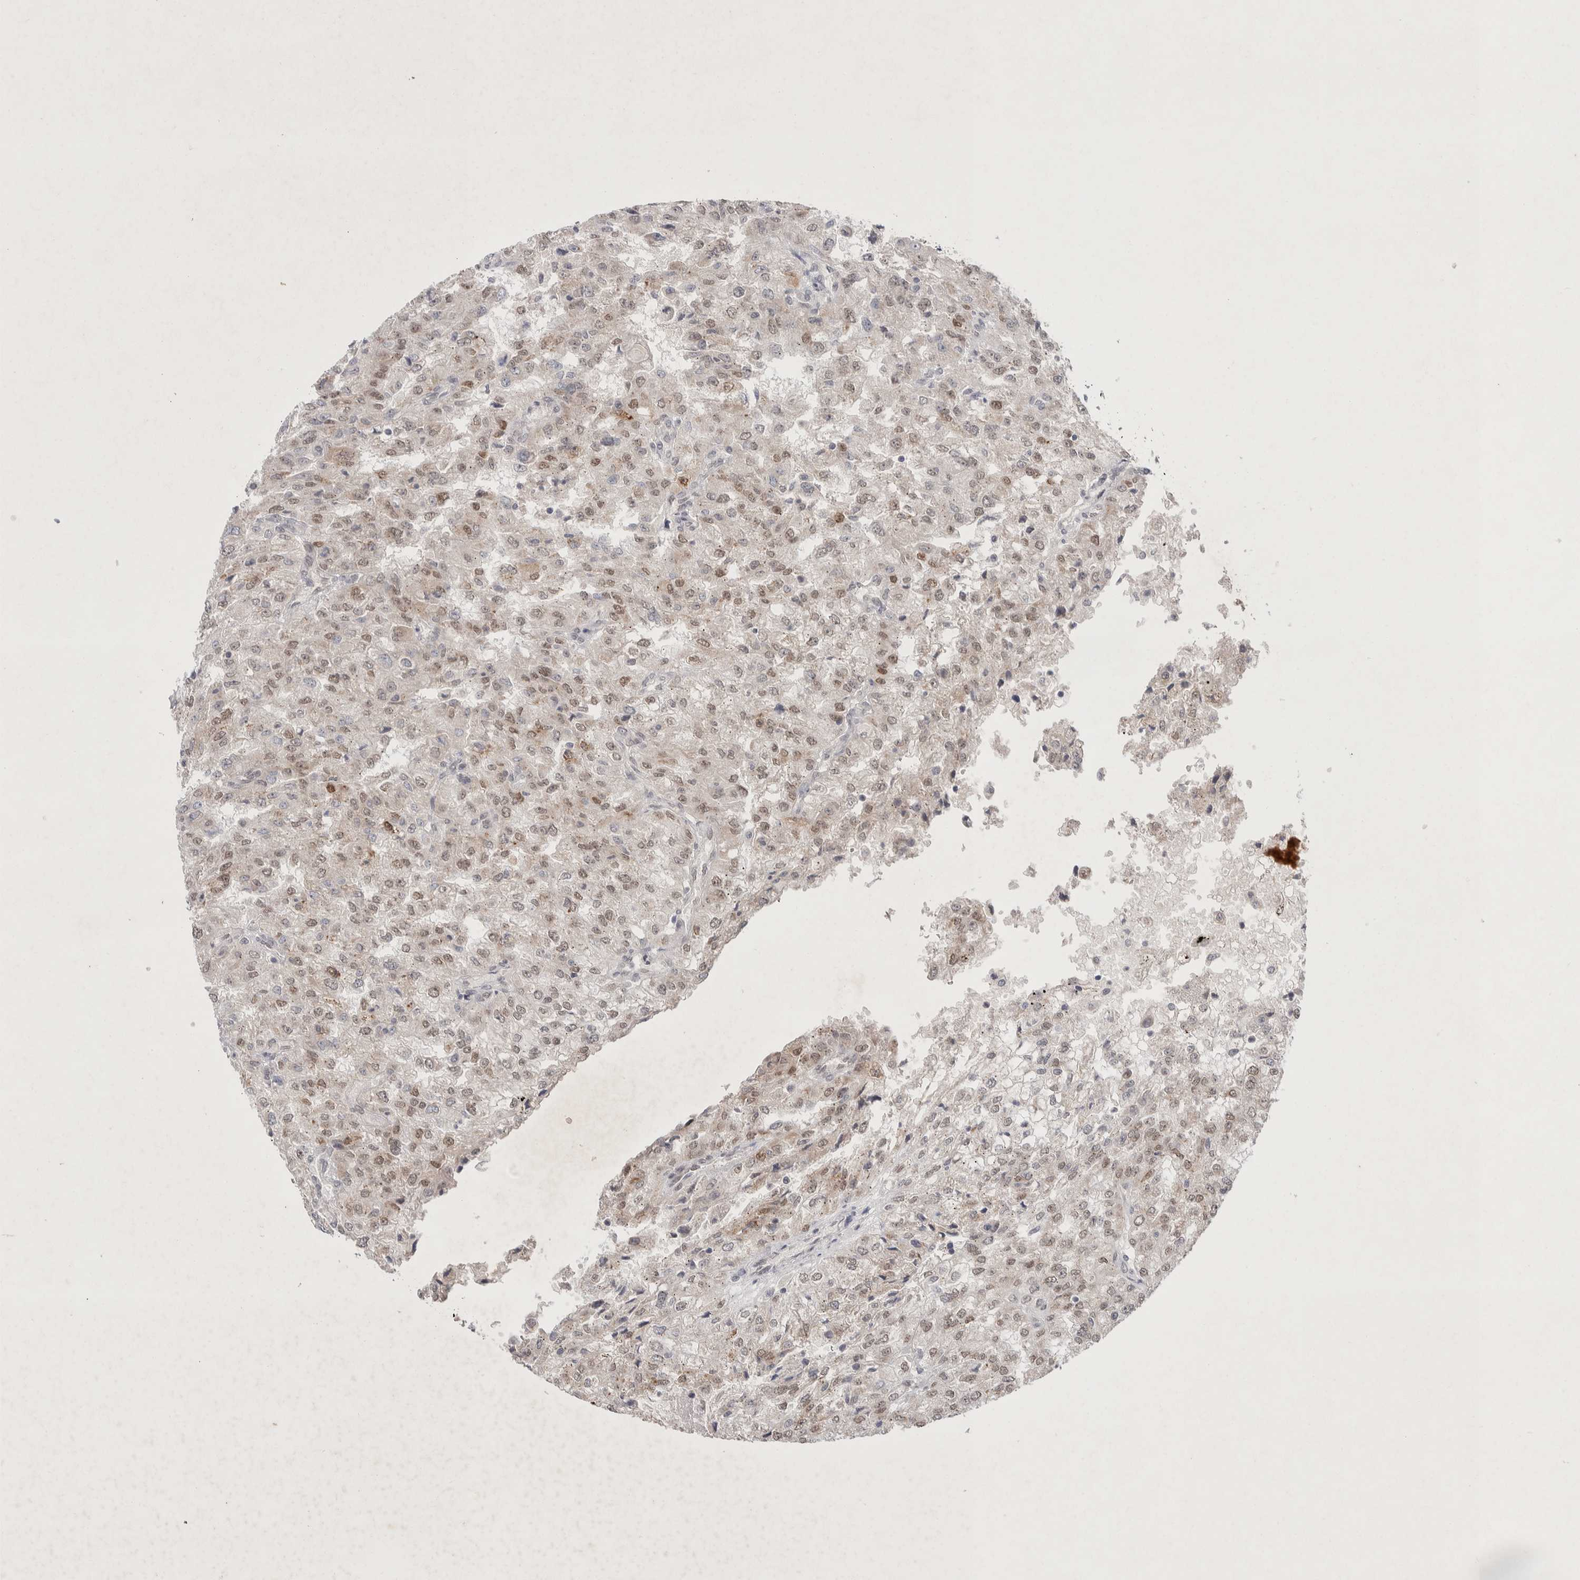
{"staining": {"intensity": "weak", "quantity": ">75%", "location": "nuclear"}, "tissue": "renal cancer", "cell_type": "Tumor cells", "image_type": "cancer", "snomed": [{"axis": "morphology", "description": "Adenocarcinoma, NOS"}, {"axis": "topography", "description": "Kidney"}], "caption": "The photomicrograph displays a brown stain indicating the presence of a protein in the nuclear of tumor cells in adenocarcinoma (renal).", "gene": "CRAT", "patient": {"sex": "female", "age": 54}}